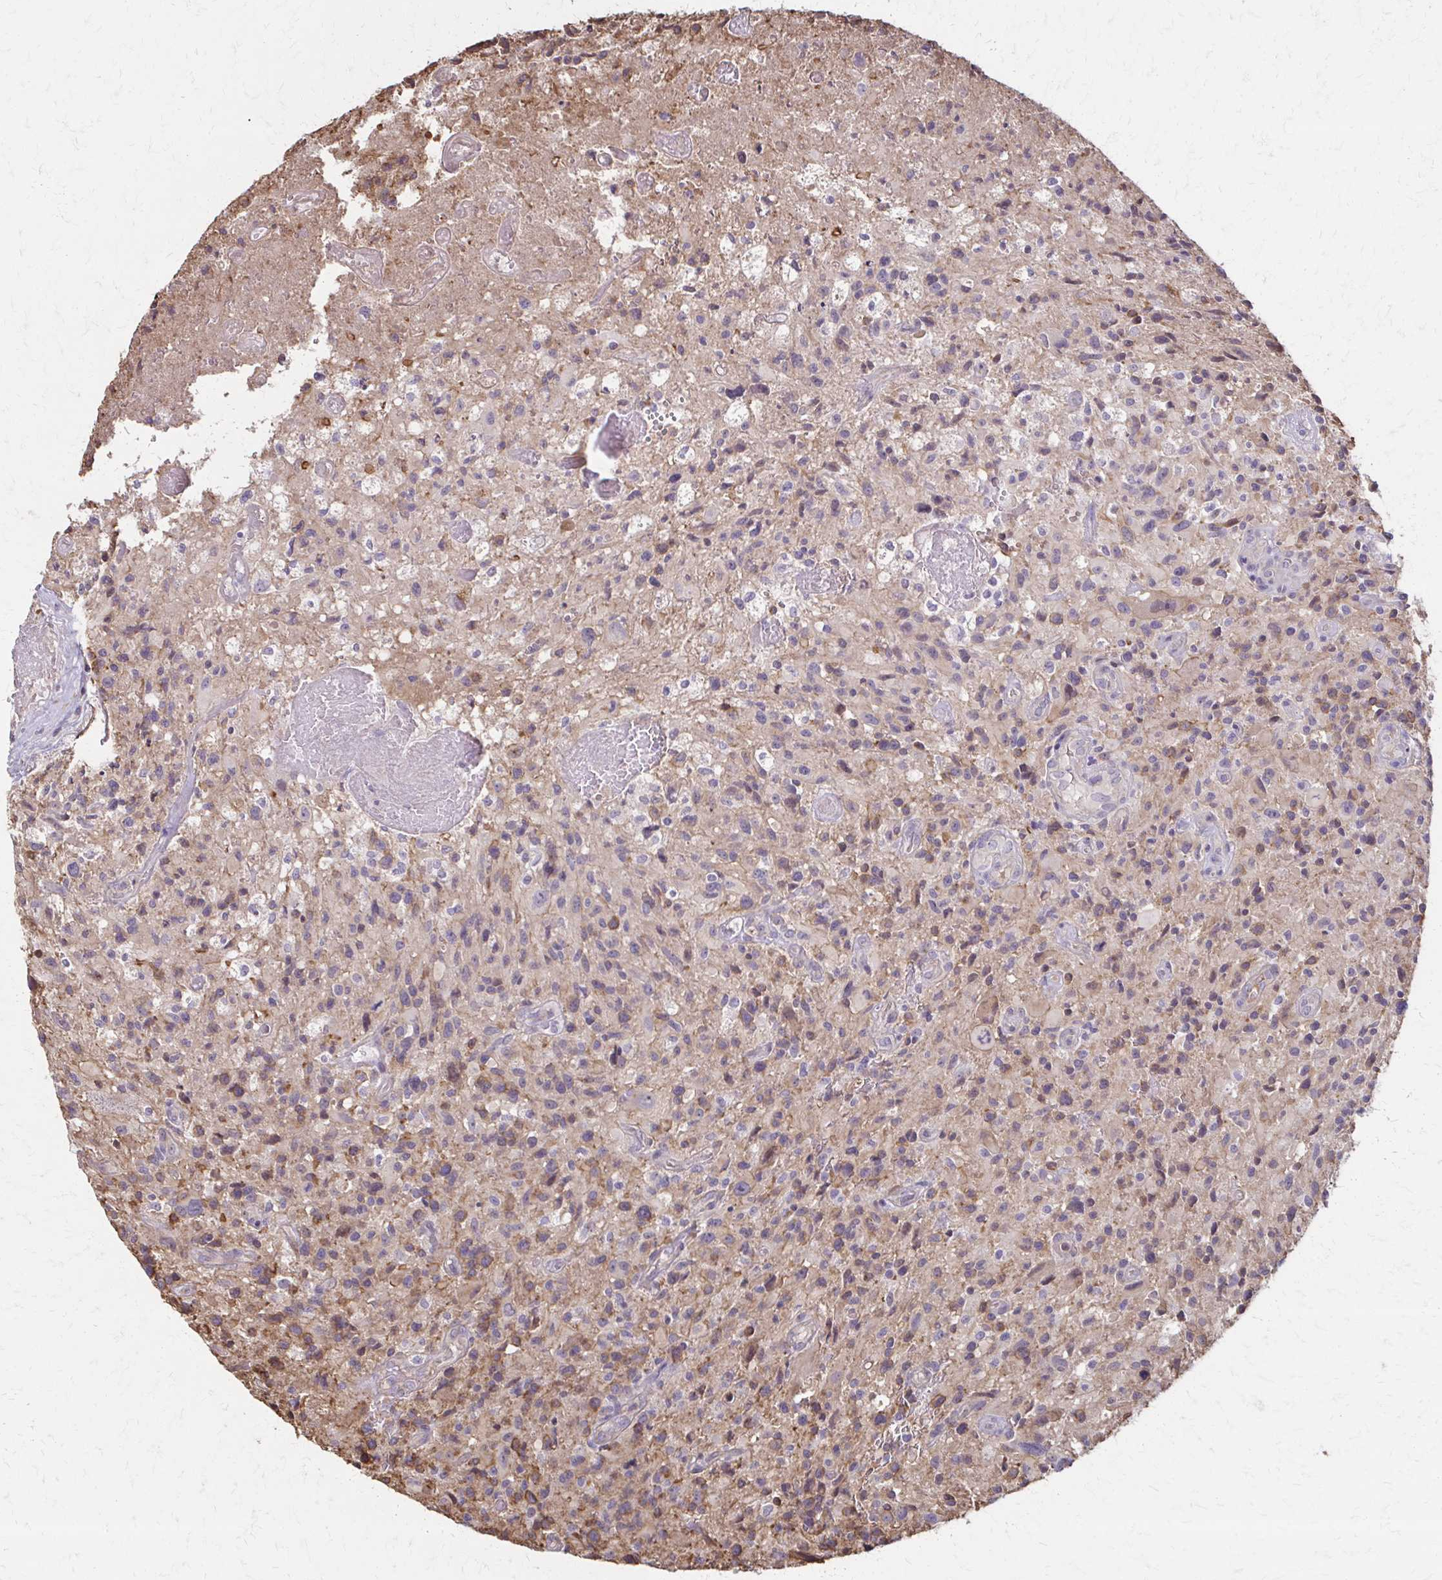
{"staining": {"intensity": "negative", "quantity": "none", "location": "none"}, "tissue": "glioma", "cell_type": "Tumor cells", "image_type": "cancer", "snomed": [{"axis": "morphology", "description": "Glioma, malignant, High grade"}, {"axis": "topography", "description": "Brain"}], "caption": "An image of human glioma is negative for staining in tumor cells.", "gene": "IL18BP", "patient": {"sex": "male", "age": 63}}